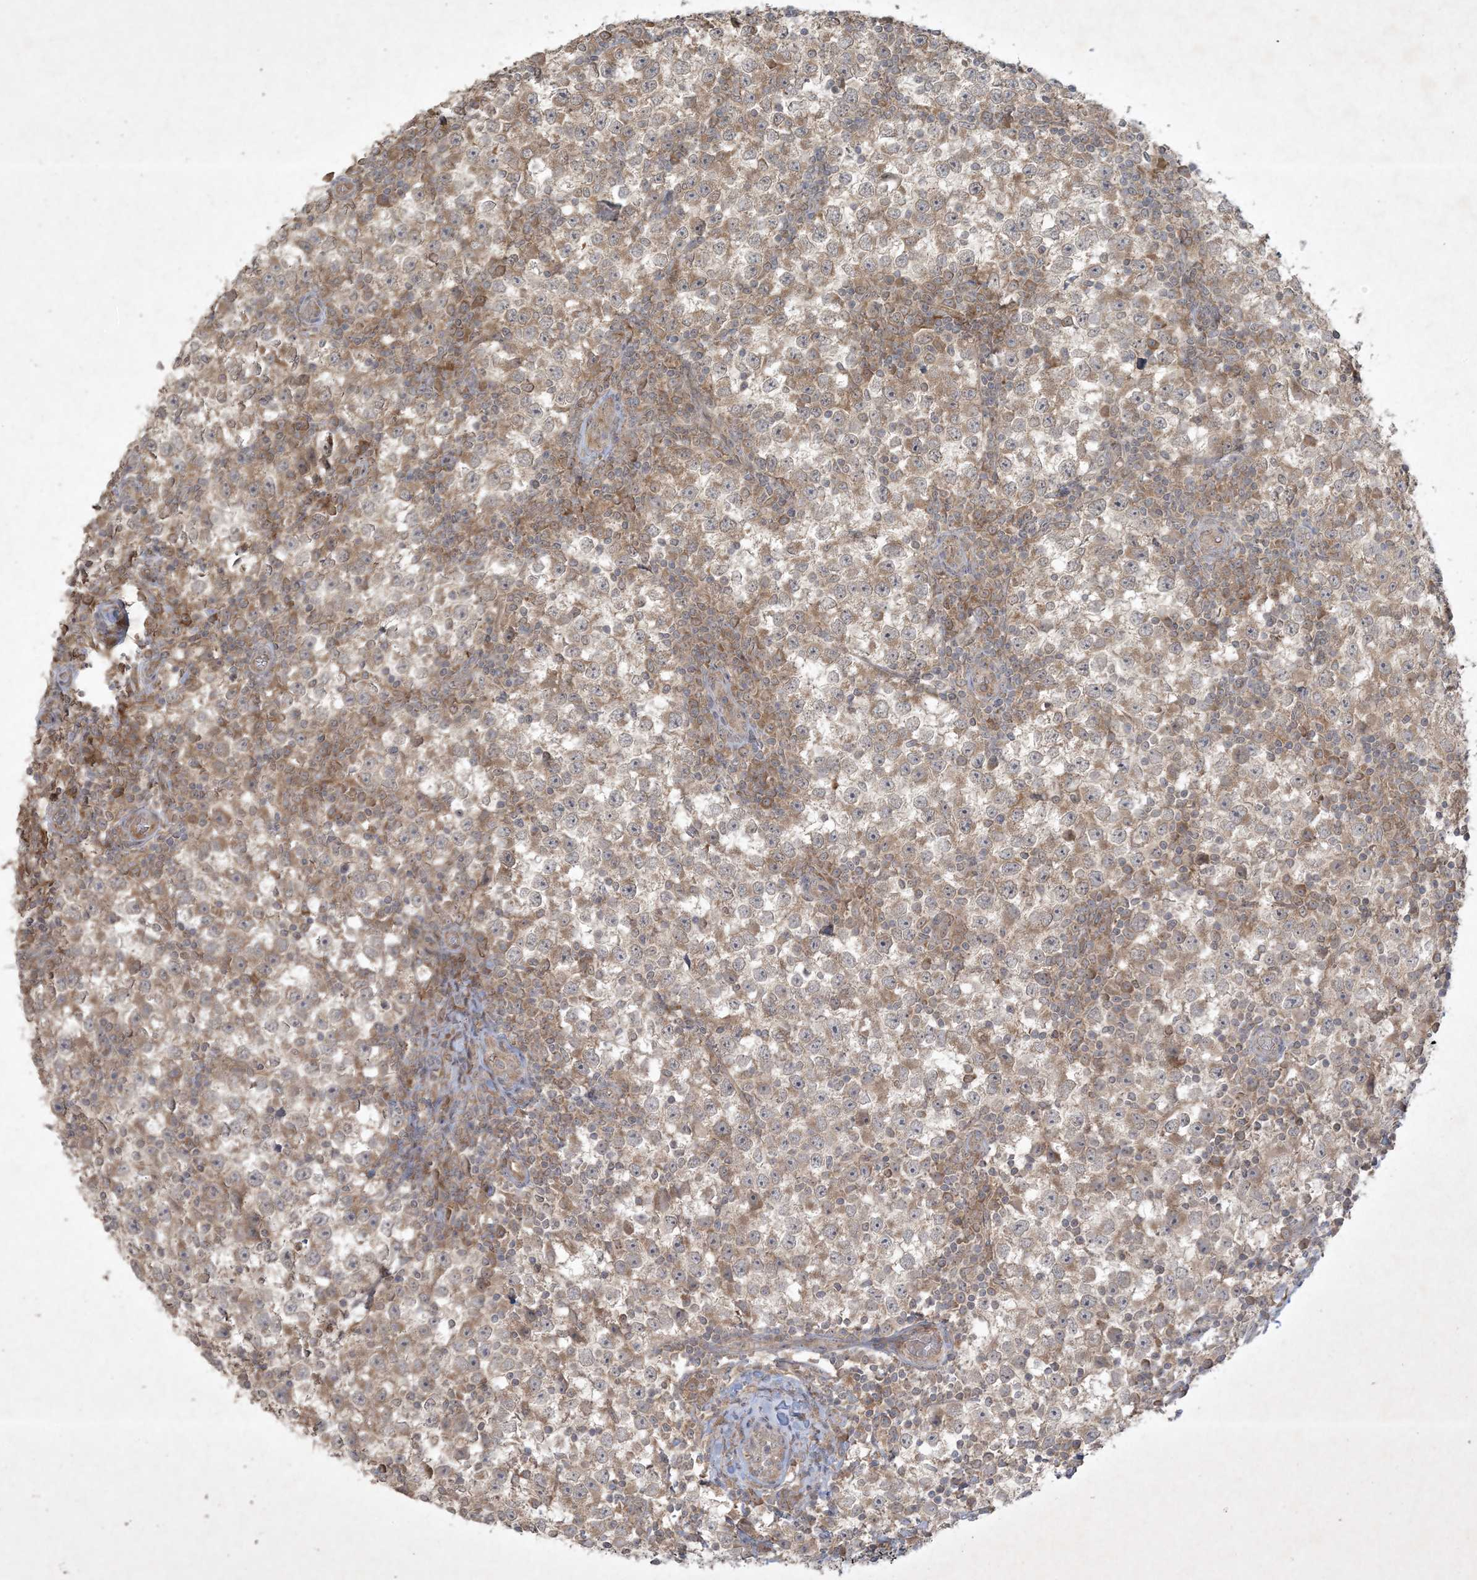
{"staining": {"intensity": "weak", "quantity": ">75%", "location": "cytoplasmic/membranous"}, "tissue": "testis cancer", "cell_type": "Tumor cells", "image_type": "cancer", "snomed": [{"axis": "morphology", "description": "Seminoma, NOS"}, {"axis": "topography", "description": "Testis"}], "caption": "Protein staining of seminoma (testis) tissue displays weak cytoplasmic/membranous positivity in approximately >75% of tumor cells.", "gene": "NRBP2", "patient": {"sex": "male", "age": 65}}